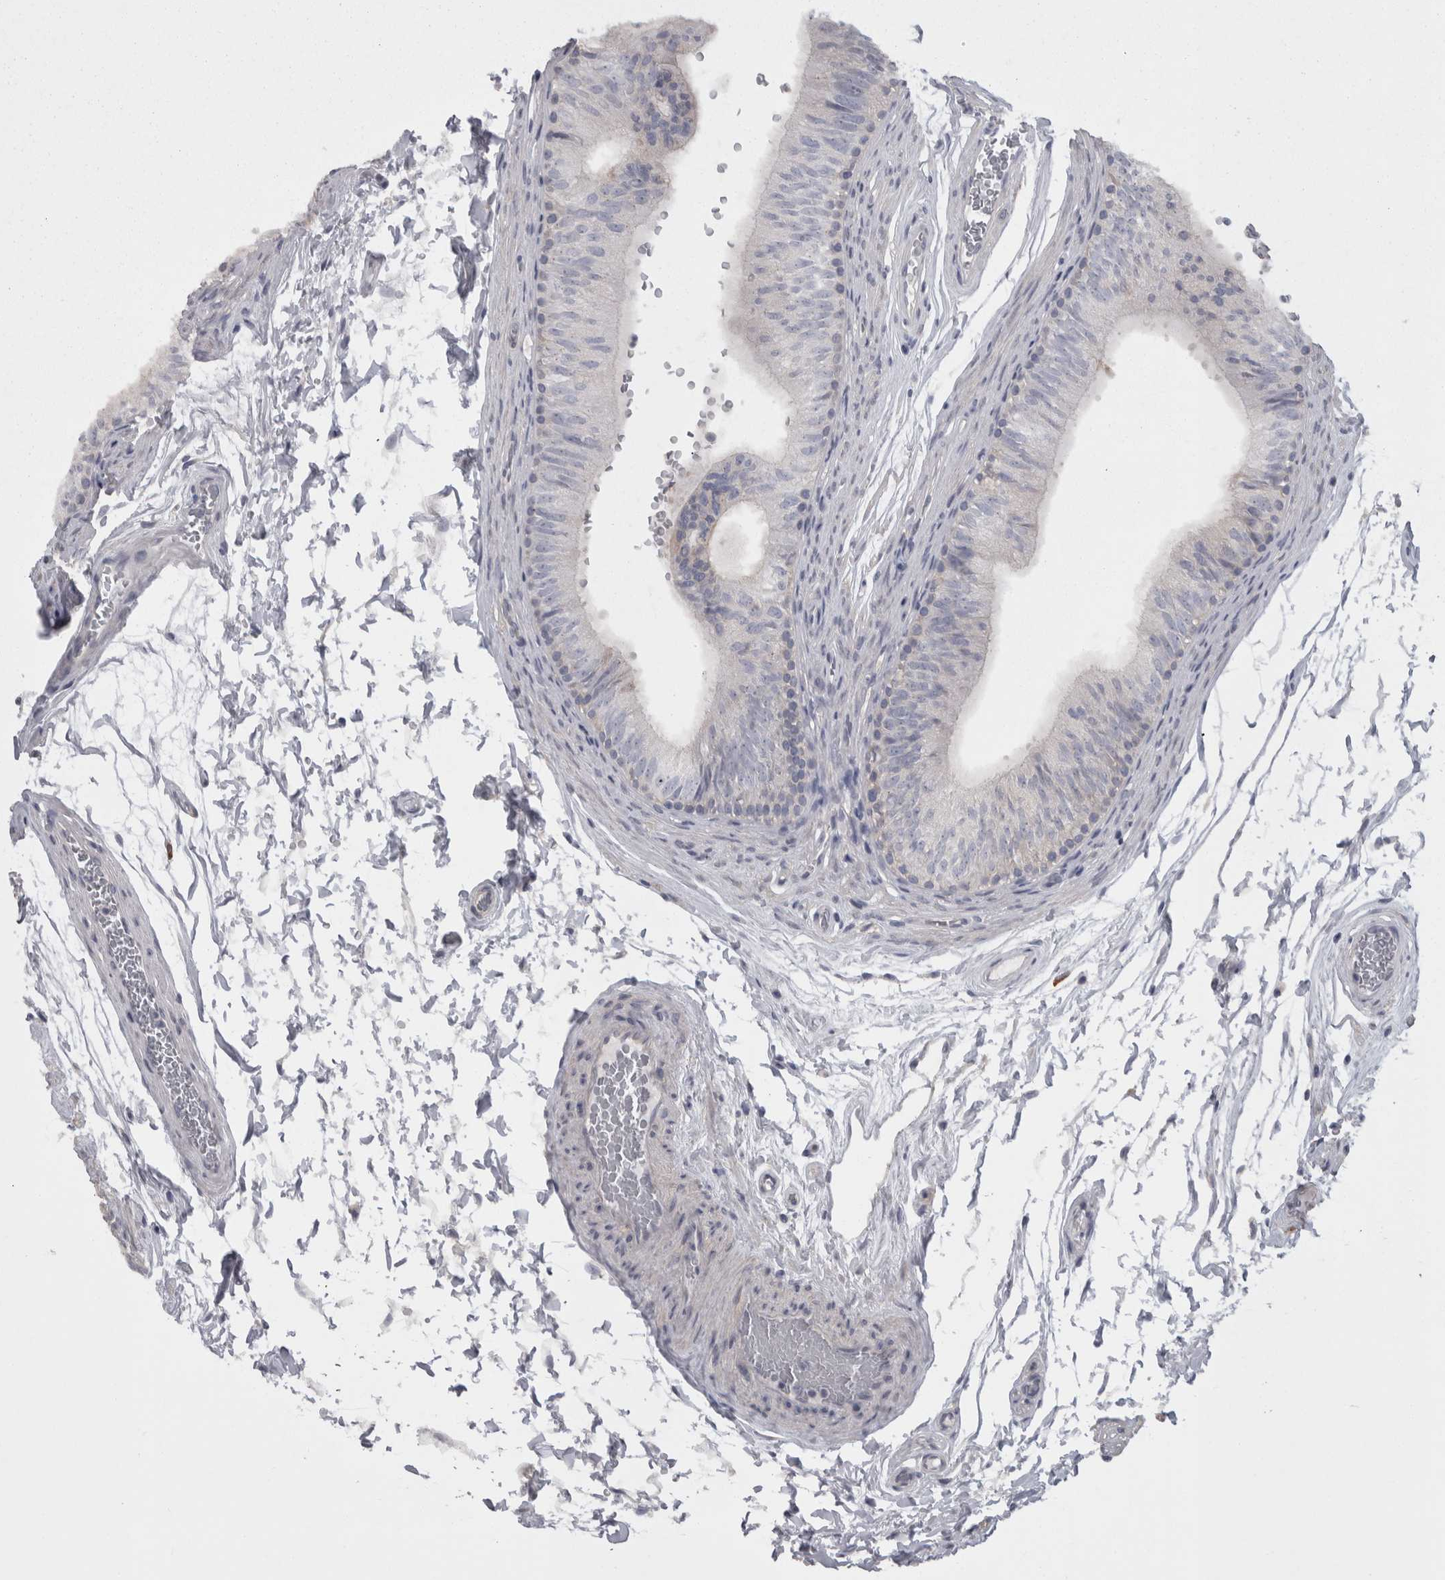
{"staining": {"intensity": "negative", "quantity": "none", "location": "none"}, "tissue": "epididymis", "cell_type": "Glandular cells", "image_type": "normal", "snomed": [{"axis": "morphology", "description": "Normal tissue, NOS"}, {"axis": "topography", "description": "Epididymis"}], "caption": "A high-resolution histopathology image shows immunohistochemistry (IHC) staining of unremarkable epididymis, which shows no significant staining in glandular cells.", "gene": "CAMK2D", "patient": {"sex": "male", "age": 36}}